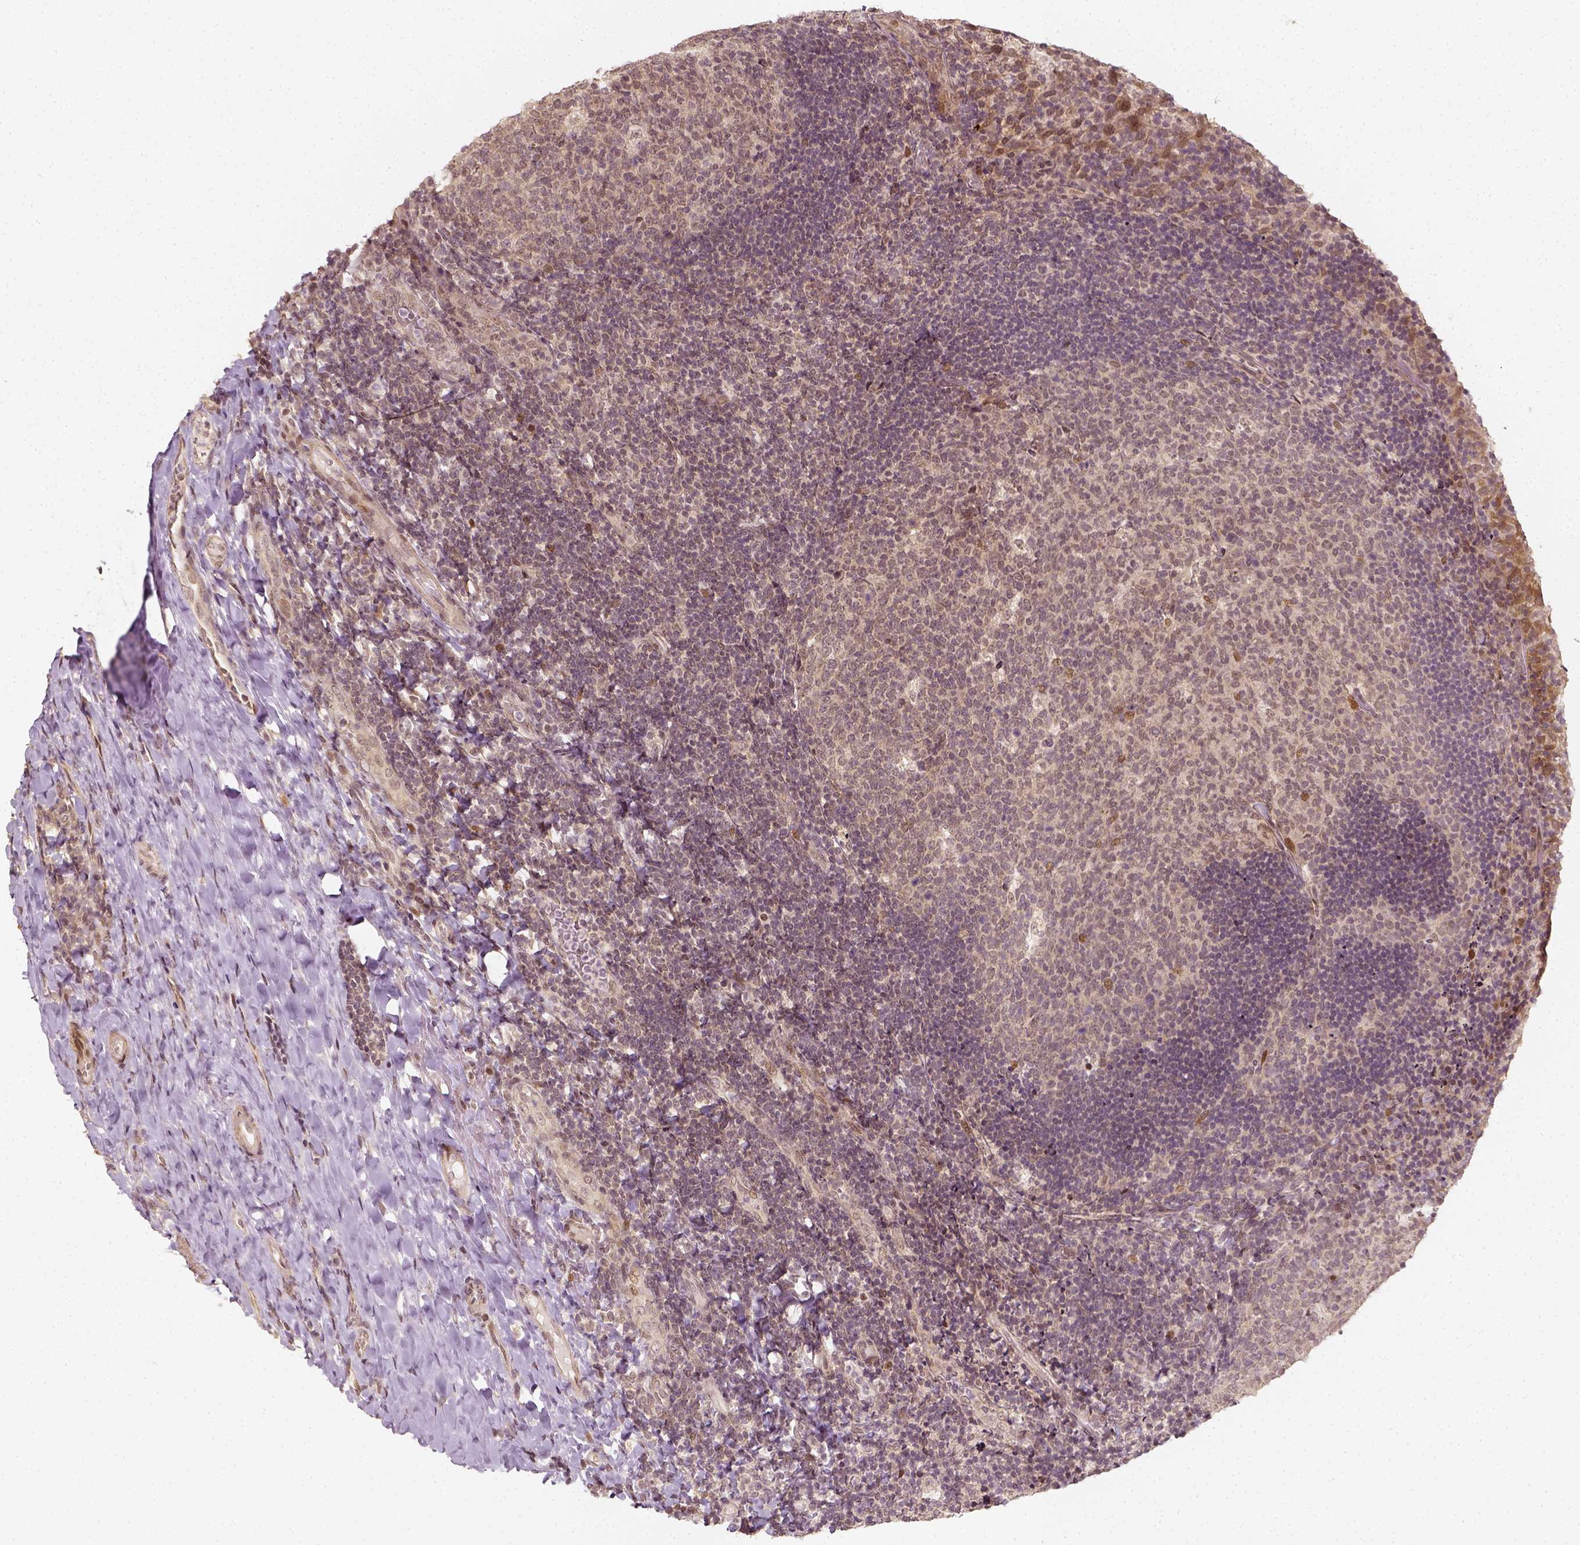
{"staining": {"intensity": "moderate", "quantity": "<25%", "location": "nuclear"}, "tissue": "tonsil", "cell_type": "Germinal center cells", "image_type": "normal", "snomed": [{"axis": "morphology", "description": "Normal tissue, NOS"}, {"axis": "topography", "description": "Tonsil"}], "caption": "DAB immunohistochemical staining of unremarkable tonsil exhibits moderate nuclear protein positivity in approximately <25% of germinal center cells.", "gene": "ZMAT3", "patient": {"sex": "female", "age": 10}}